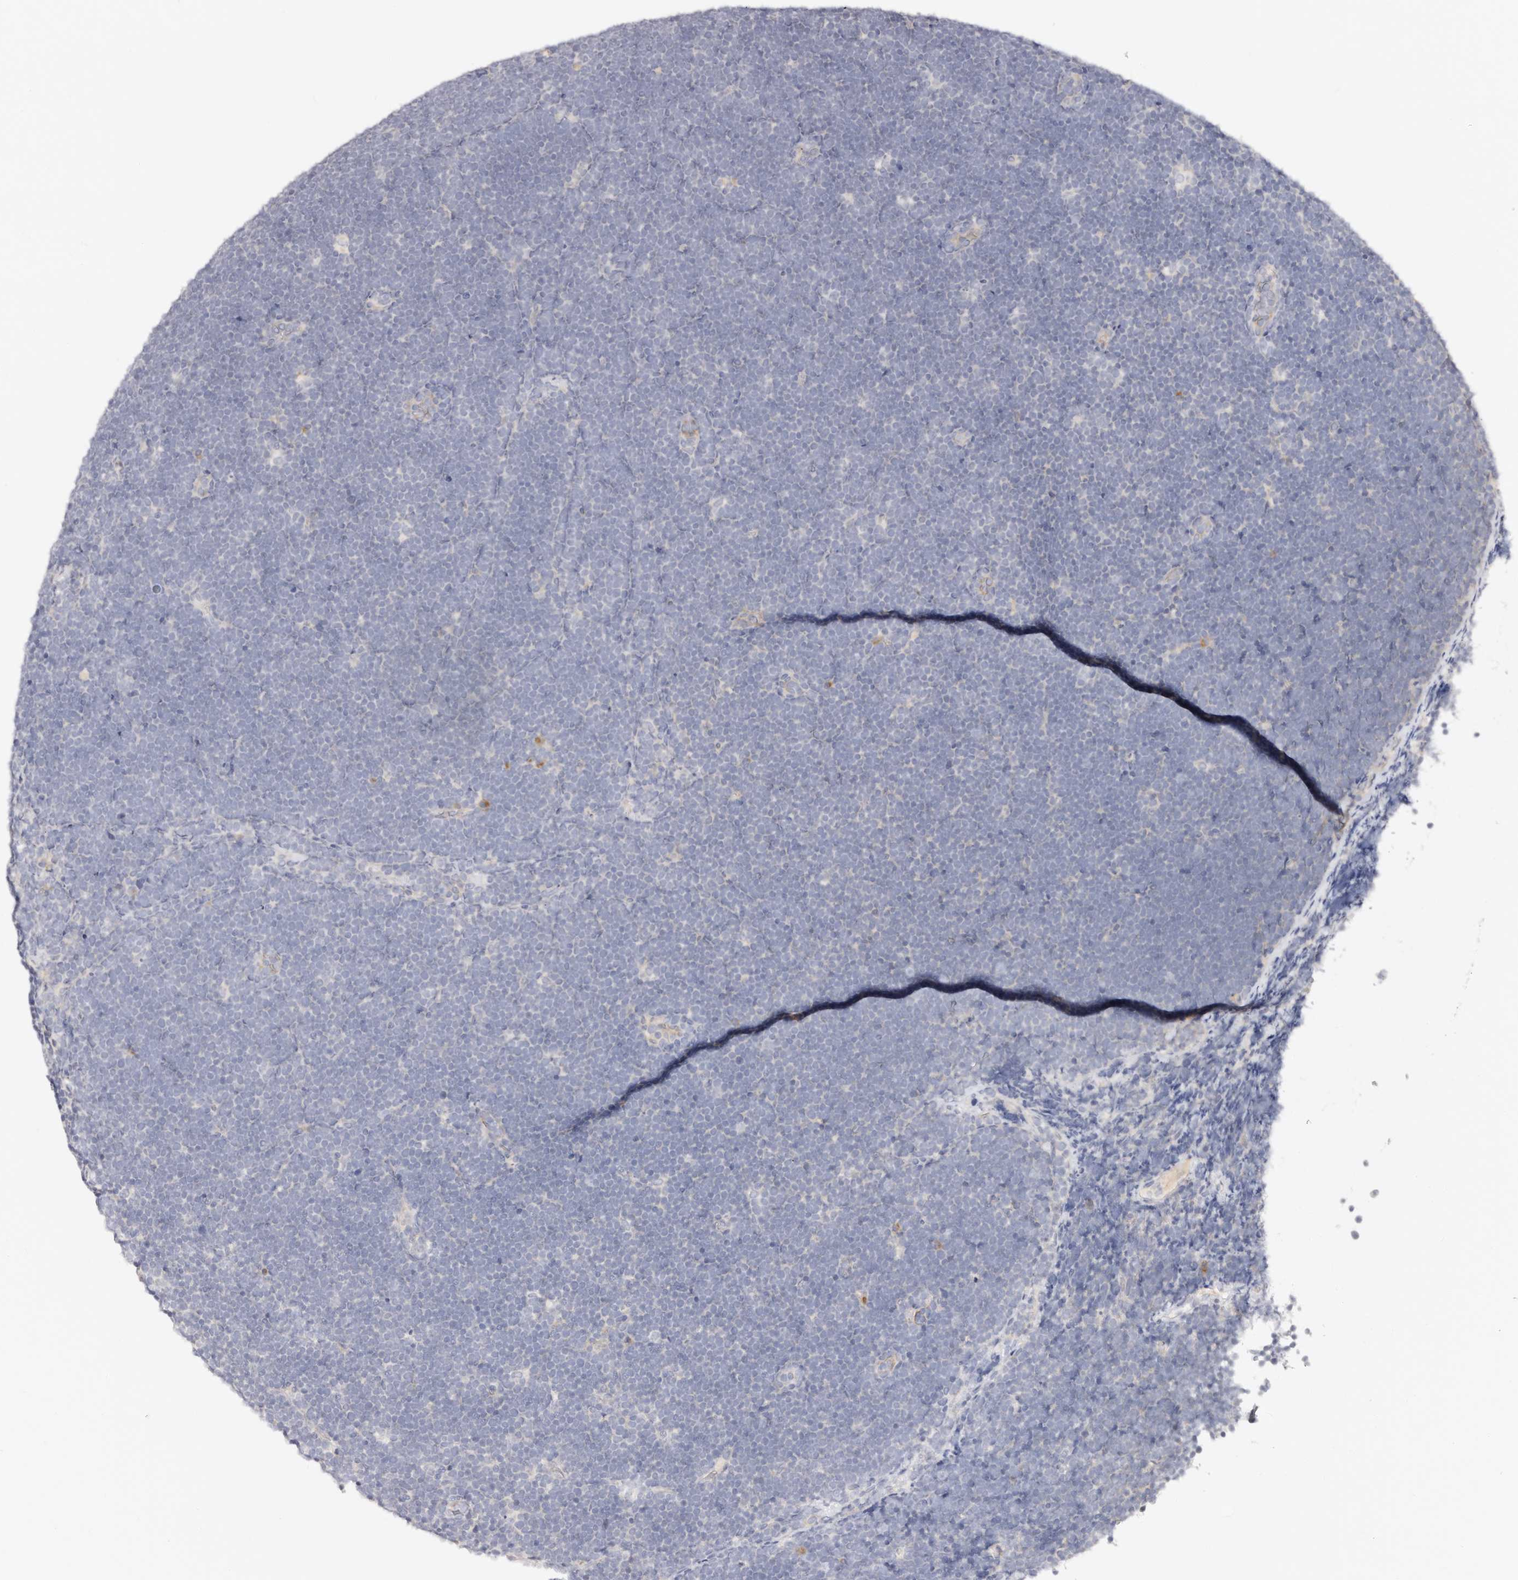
{"staining": {"intensity": "negative", "quantity": "none", "location": "none"}, "tissue": "lymphoma", "cell_type": "Tumor cells", "image_type": "cancer", "snomed": [{"axis": "morphology", "description": "Malignant lymphoma, non-Hodgkin's type, High grade"}, {"axis": "topography", "description": "Lymph node"}], "caption": "This is an immunohistochemistry (IHC) photomicrograph of lymphoma. There is no positivity in tumor cells.", "gene": "DNASE1", "patient": {"sex": "male", "age": 13}}